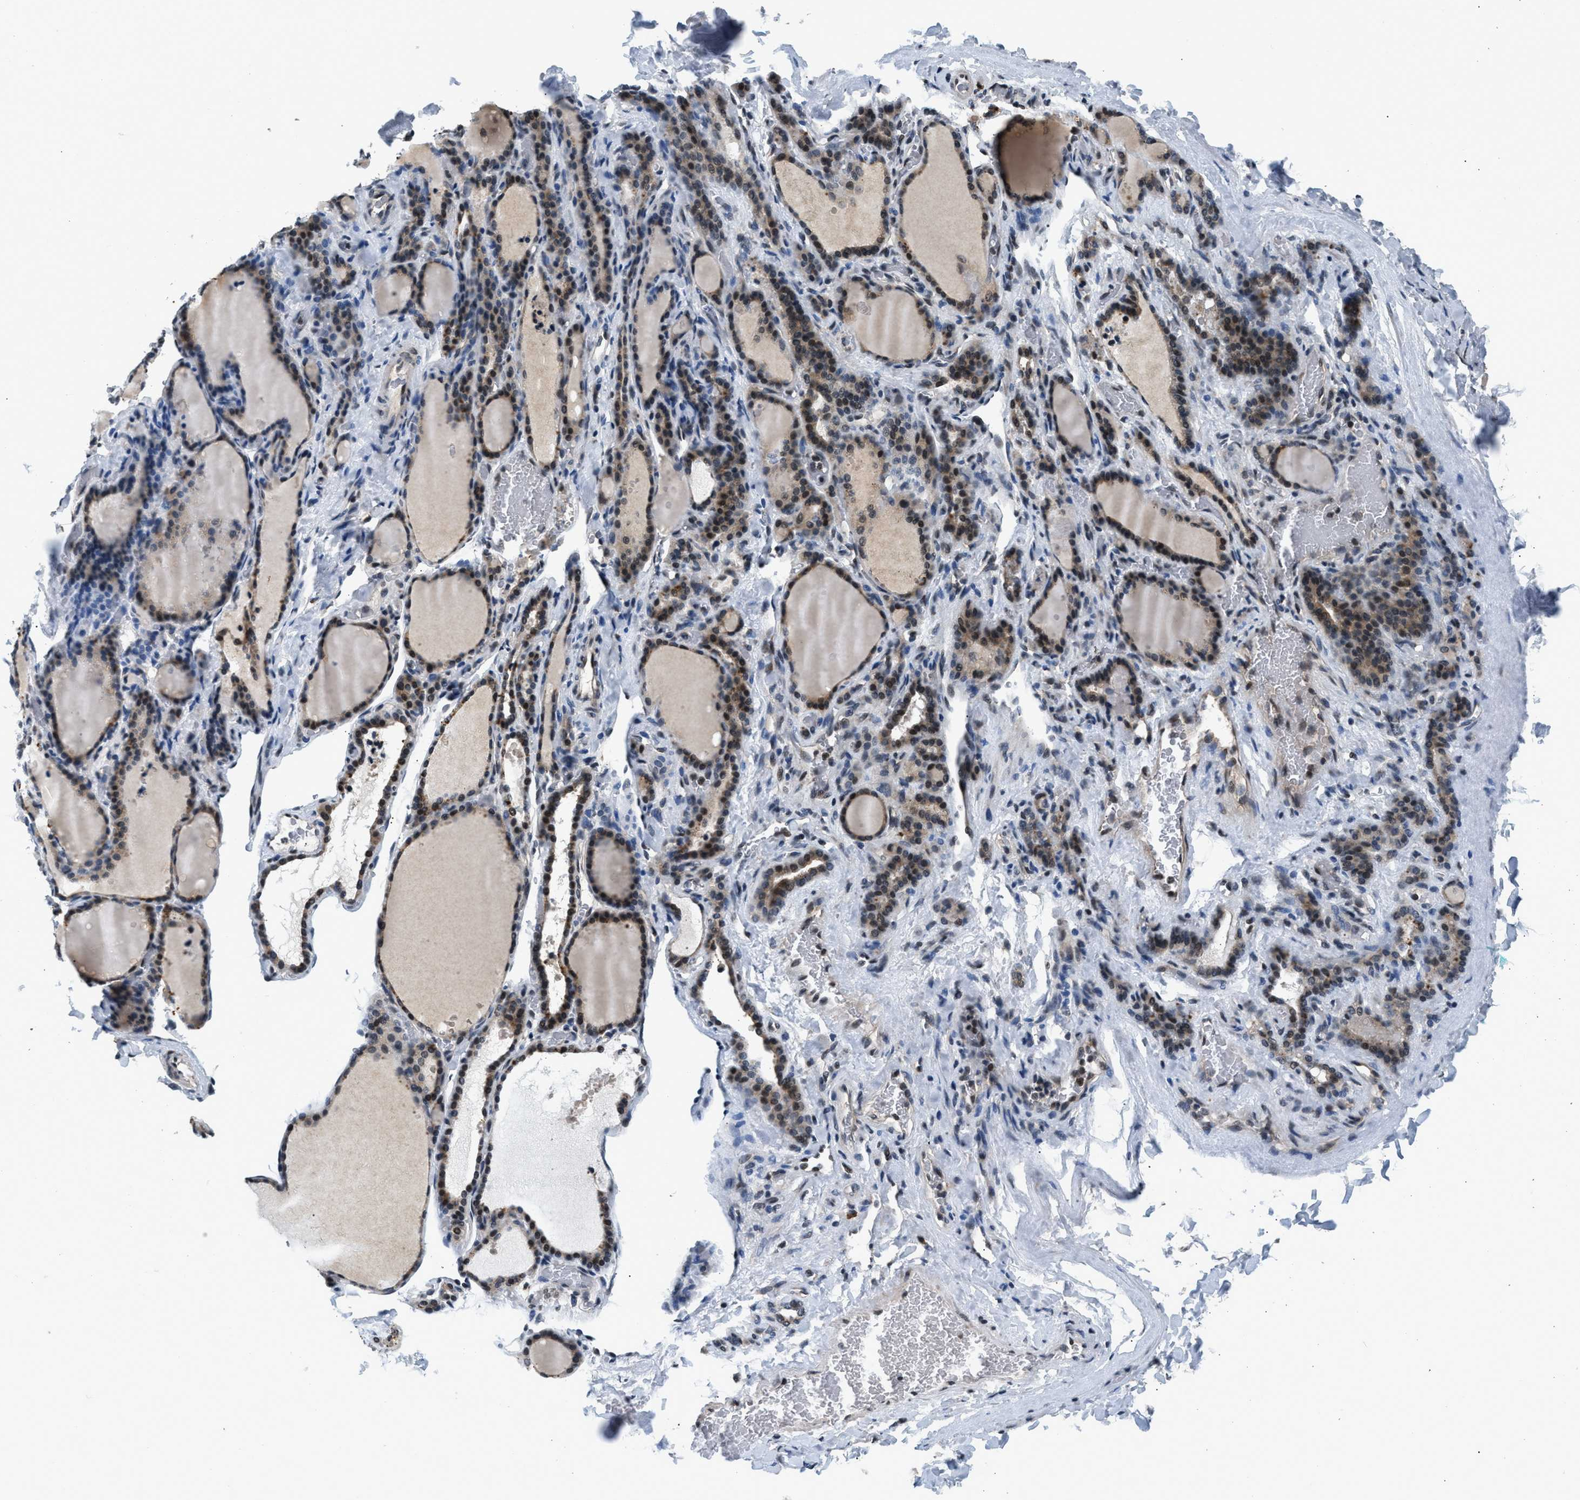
{"staining": {"intensity": "moderate", "quantity": ">75%", "location": "cytoplasmic/membranous,nuclear"}, "tissue": "thyroid gland", "cell_type": "Glandular cells", "image_type": "normal", "snomed": [{"axis": "morphology", "description": "Normal tissue, NOS"}, {"axis": "topography", "description": "Thyroid gland"}], "caption": "Protein staining of normal thyroid gland exhibits moderate cytoplasmic/membranous,nuclear staining in about >75% of glandular cells.", "gene": "RBM33", "patient": {"sex": "female", "age": 28}}